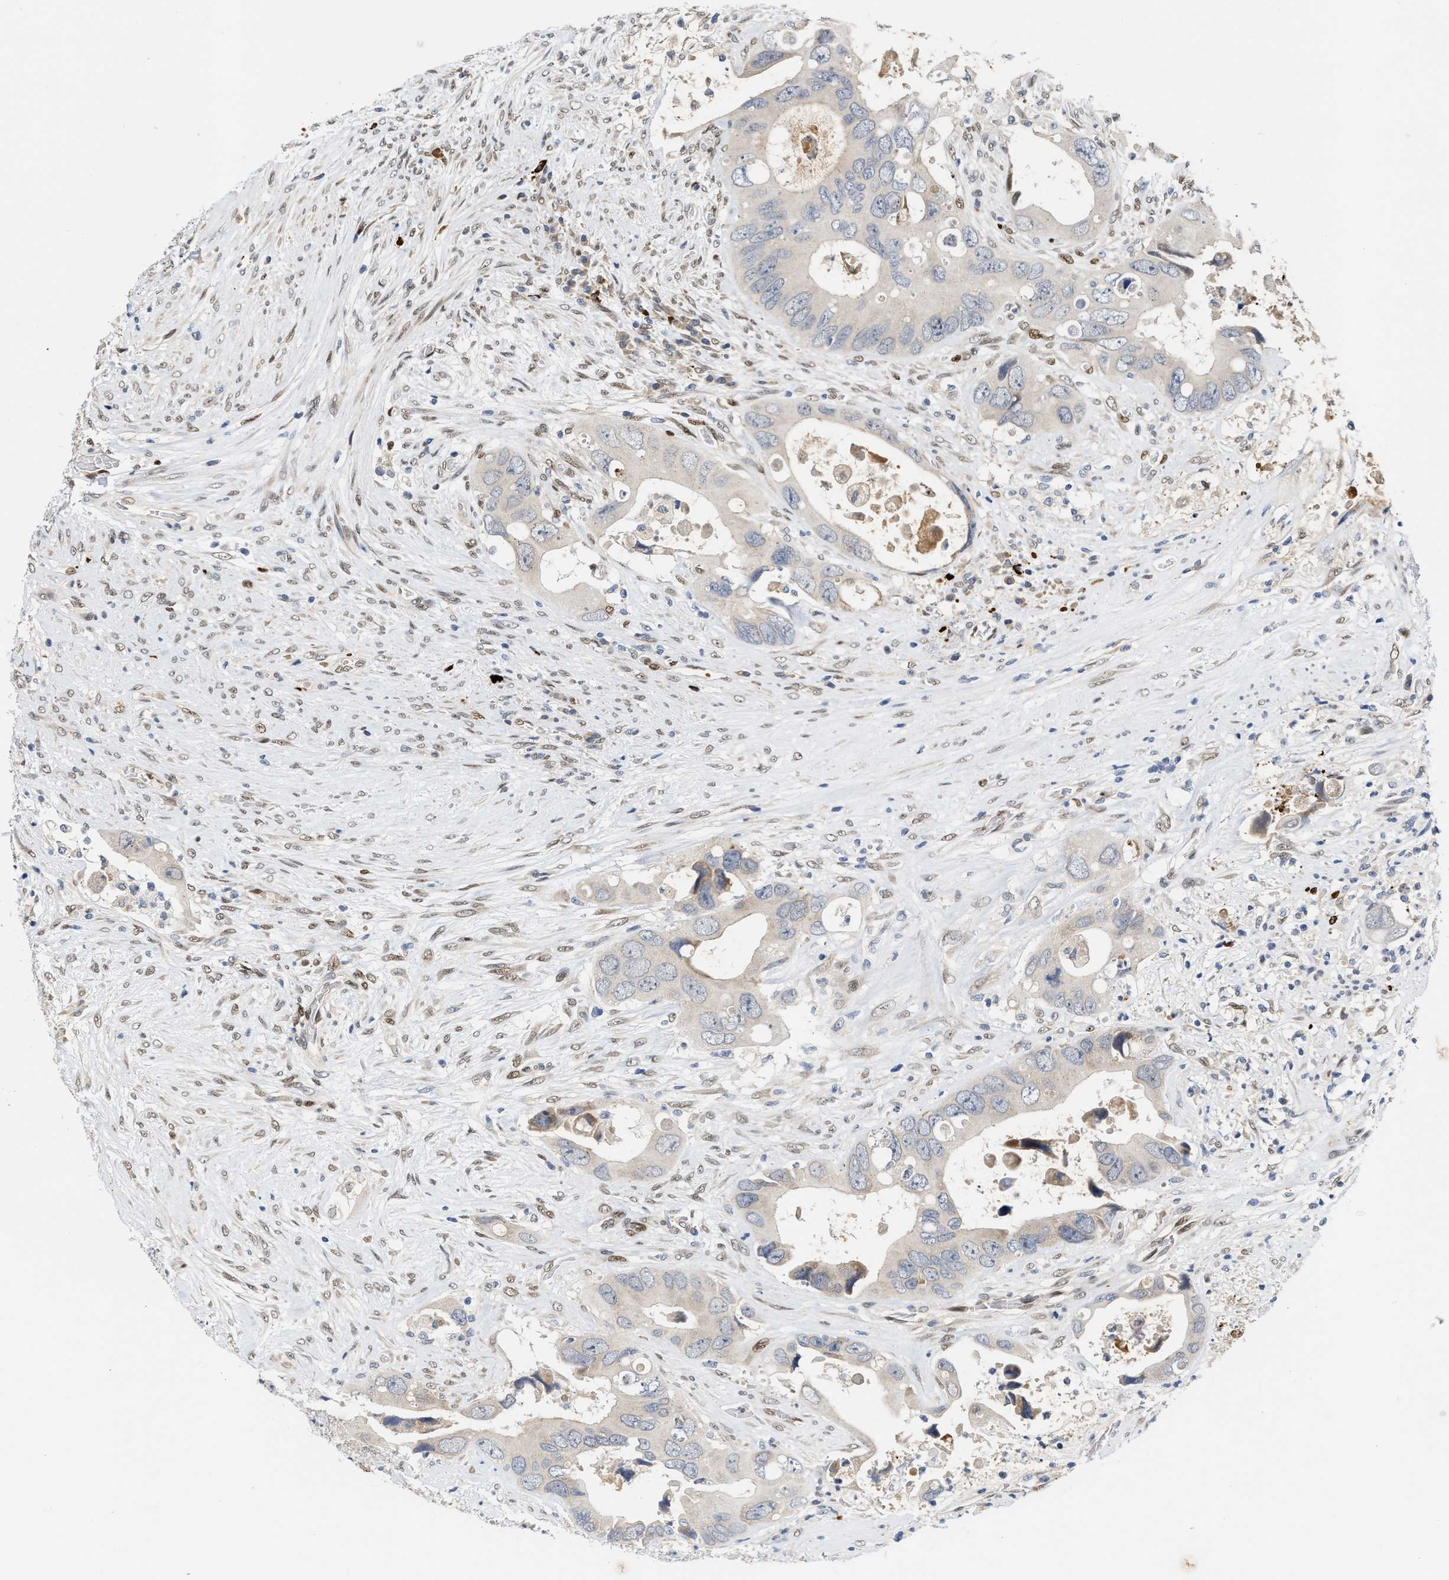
{"staining": {"intensity": "negative", "quantity": "none", "location": "none"}, "tissue": "colorectal cancer", "cell_type": "Tumor cells", "image_type": "cancer", "snomed": [{"axis": "morphology", "description": "Adenocarcinoma, NOS"}, {"axis": "topography", "description": "Rectum"}], "caption": "Immunohistochemistry (IHC) photomicrograph of colorectal cancer (adenocarcinoma) stained for a protein (brown), which reveals no positivity in tumor cells.", "gene": "TCF4", "patient": {"sex": "male", "age": 70}}